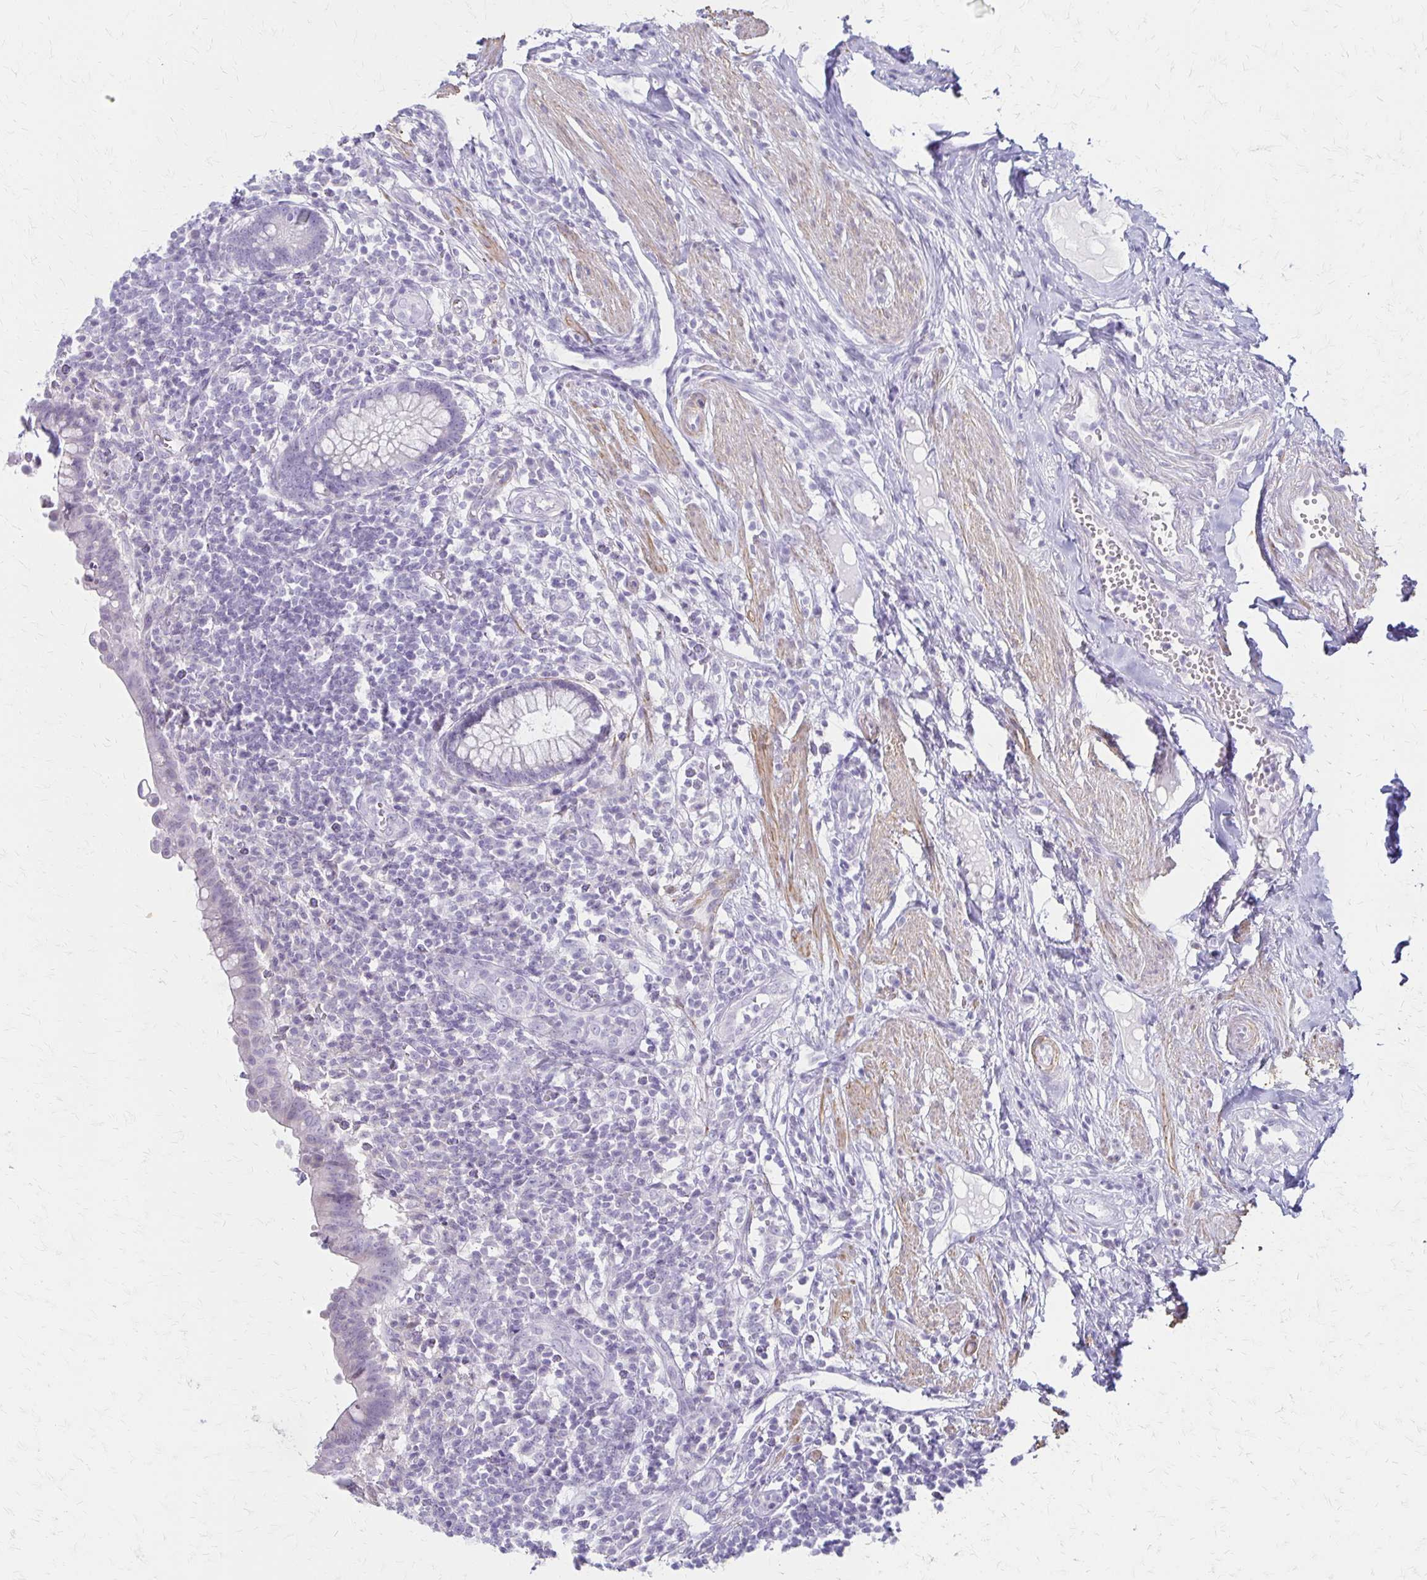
{"staining": {"intensity": "negative", "quantity": "none", "location": "none"}, "tissue": "appendix", "cell_type": "Glandular cells", "image_type": "normal", "snomed": [{"axis": "morphology", "description": "Normal tissue, NOS"}, {"axis": "topography", "description": "Appendix"}], "caption": "This is an immunohistochemistry micrograph of unremarkable human appendix. There is no positivity in glandular cells.", "gene": "IVL", "patient": {"sex": "female", "age": 56}}